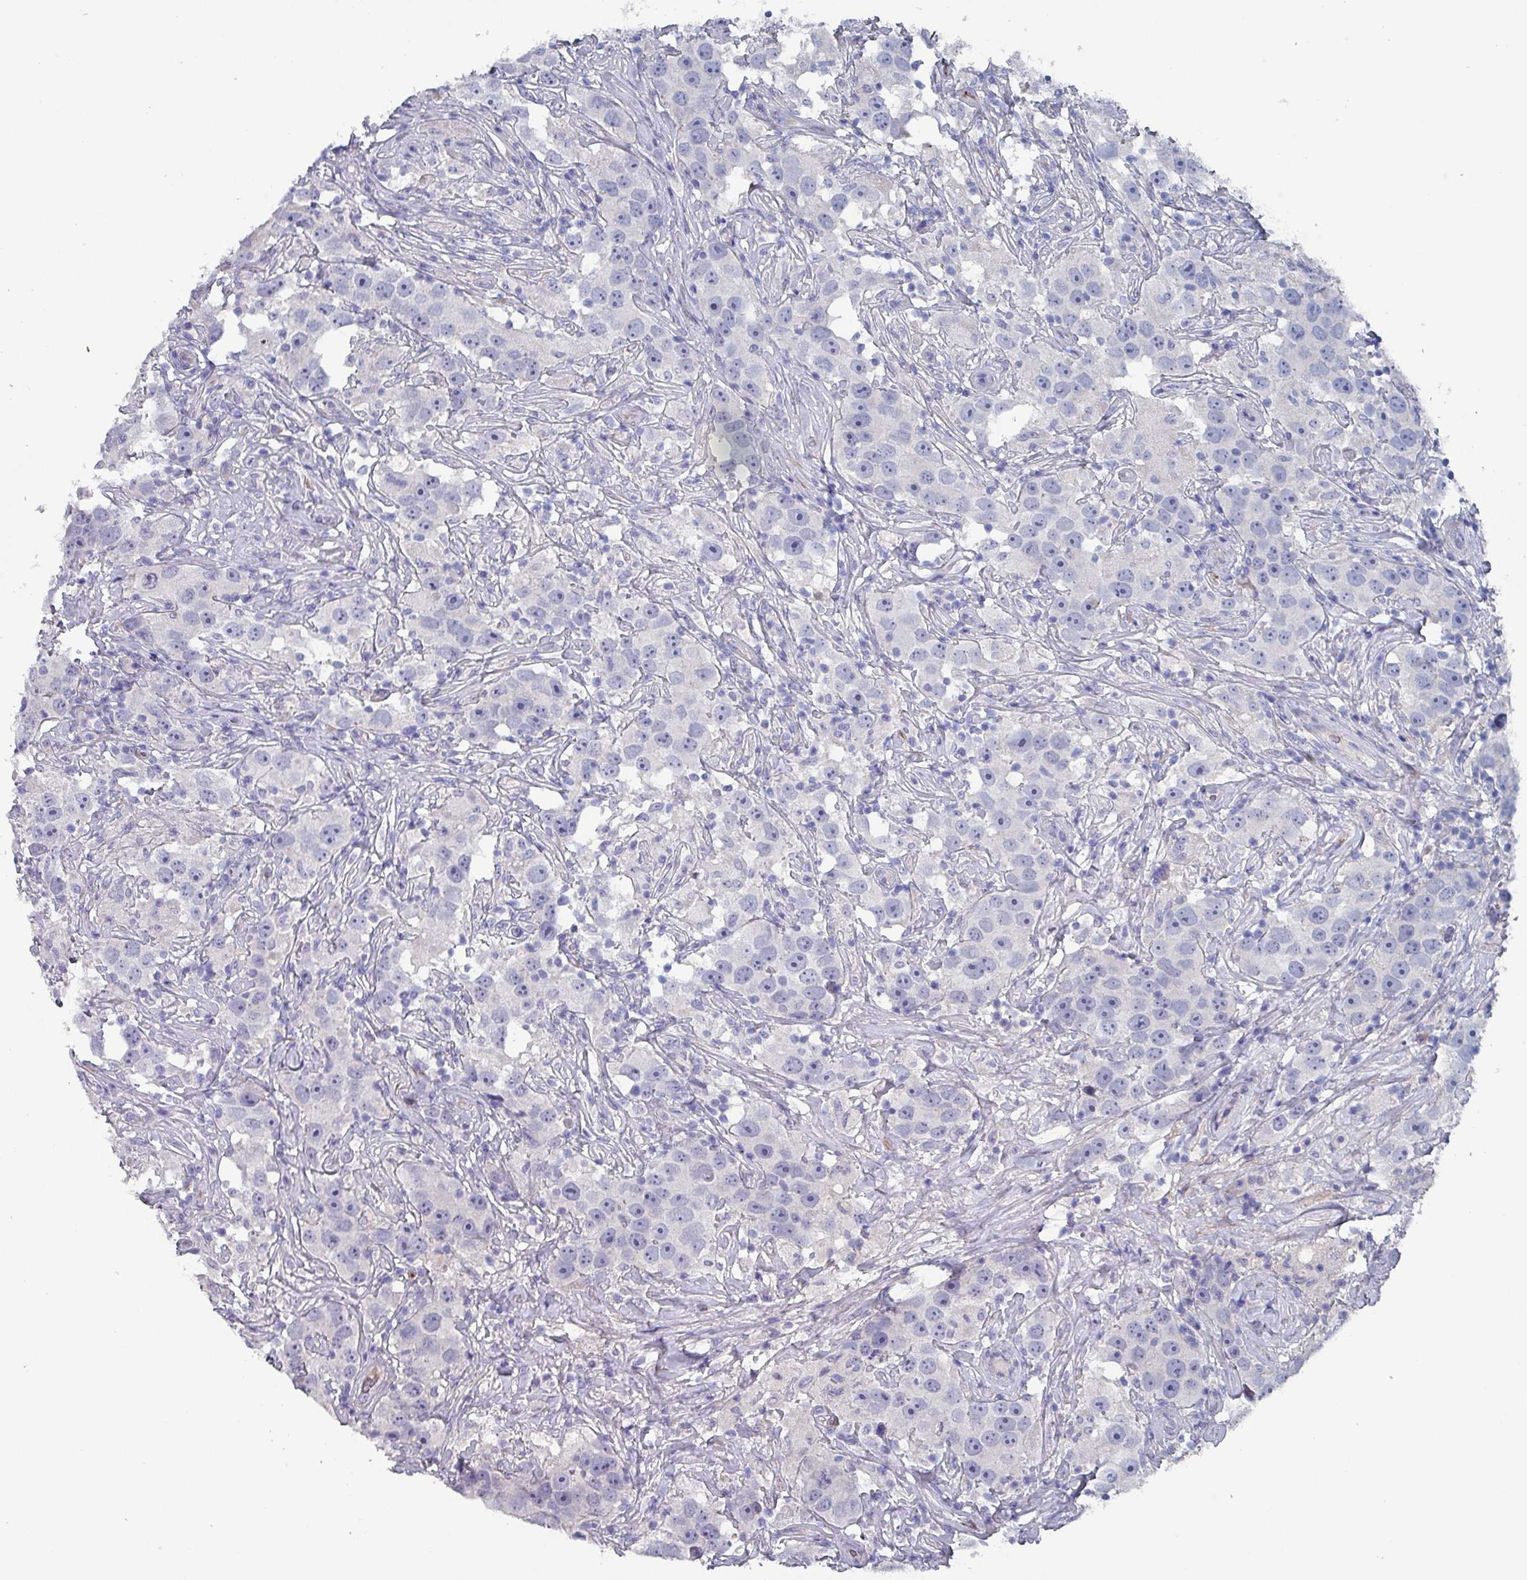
{"staining": {"intensity": "negative", "quantity": "none", "location": "none"}, "tissue": "testis cancer", "cell_type": "Tumor cells", "image_type": "cancer", "snomed": [{"axis": "morphology", "description": "Seminoma, NOS"}, {"axis": "topography", "description": "Testis"}], "caption": "An immunohistochemistry photomicrograph of testis cancer is shown. There is no staining in tumor cells of testis cancer.", "gene": "DRD5", "patient": {"sex": "male", "age": 49}}